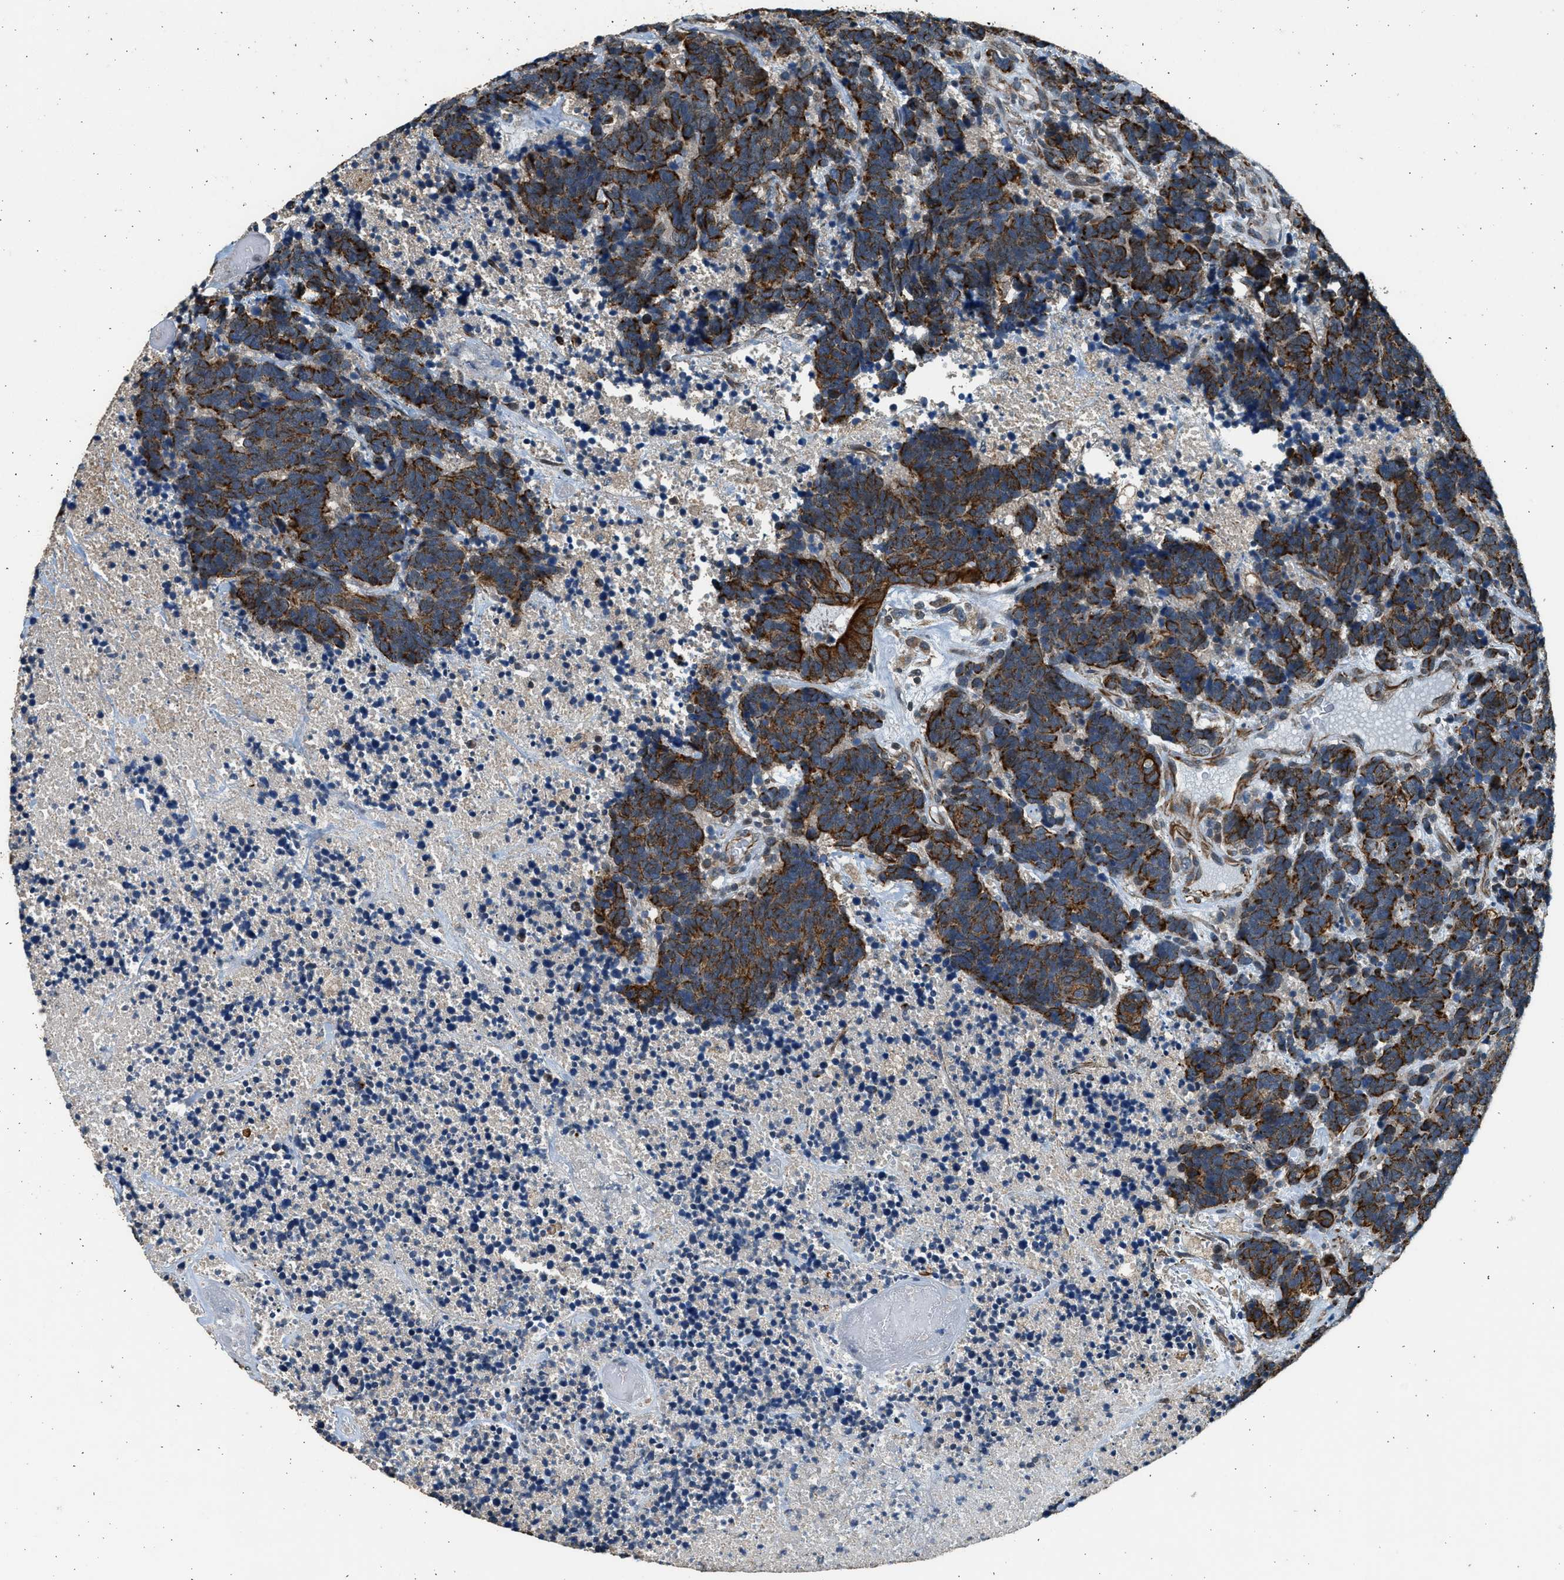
{"staining": {"intensity": "strong", "quantity": ">75%", "location": "cytoplasmic/membranous"}, "tissue": "carcinoid", "cell_type": "Tumor cells", "image_type": "cancer", "snomed": [{"axis": "morphology", "description": "Carcinoma, NOS"}, {"axis": "morphology", "description": "Carcinoid, malignant, NOS"}, {"axis": "topography", "description": "Urinary bladder"}], "caption": "DAB immunohistochemical staining of carcinoid (malignant) exhibits strong cytoplasmic/membranous protein expression in approximately >75% of tumor cells. Nuclei are stained in blue.", "gene": "PCLO", "patient": {"sex": "male", "age": 57}}